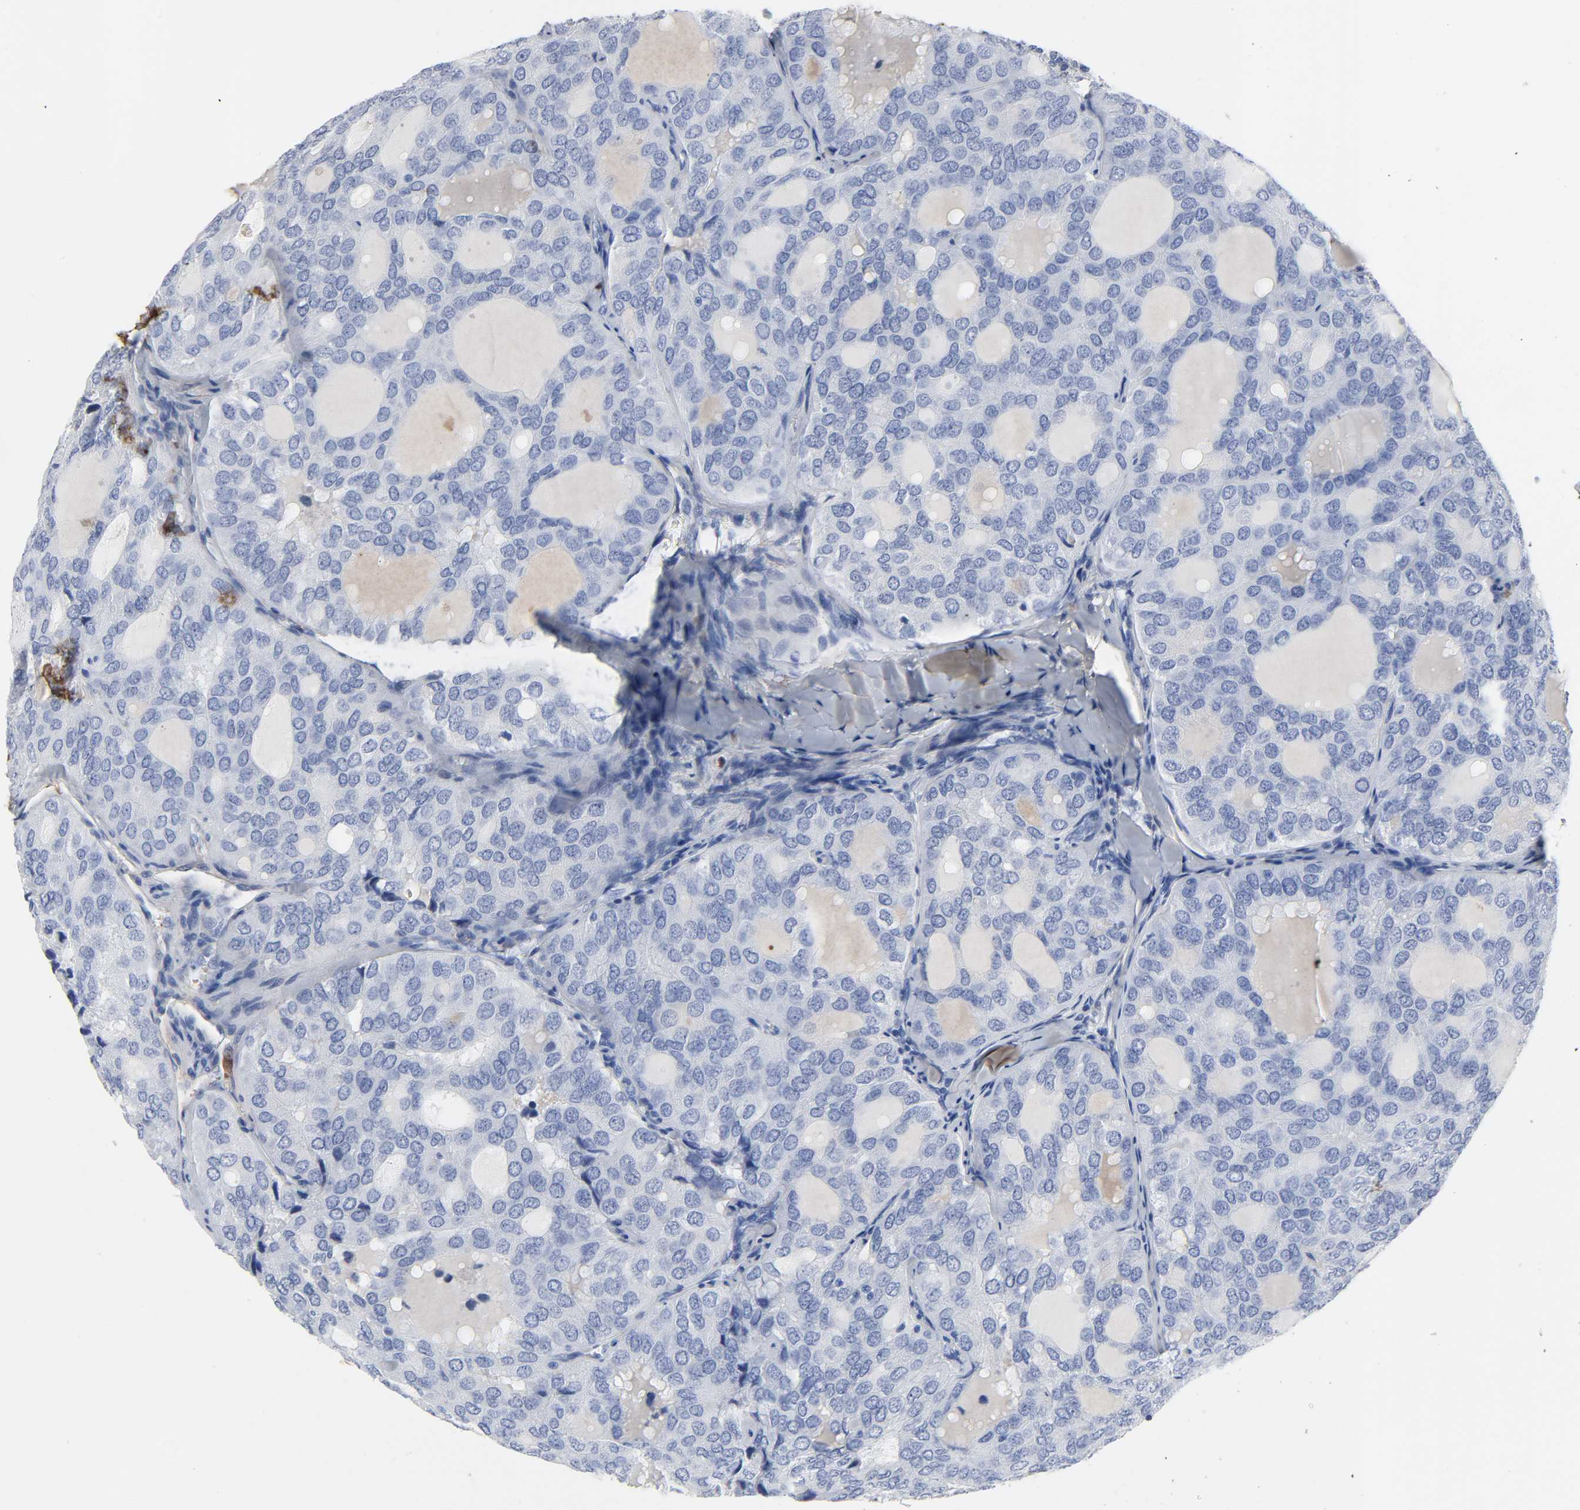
{"staining": {"intensity": "negative", "quantity": "none", "location": "none"}, "tissue": "thyroid cancer", "cell_type": "Tumor cells", "image_type": "cancer", "snomed": [{"axis": "morphology", "description": "Follicular adenoma carcinoma, NOS"}, {"axis": "topography", "description": "Thyroid gland"}], "caption": "The image shows no staining of tumor cells in thyroid cancer (follicular adenoma carcinoma).", "gene": "FBLN1", "patient": {"sex": "male", "age": 75}}